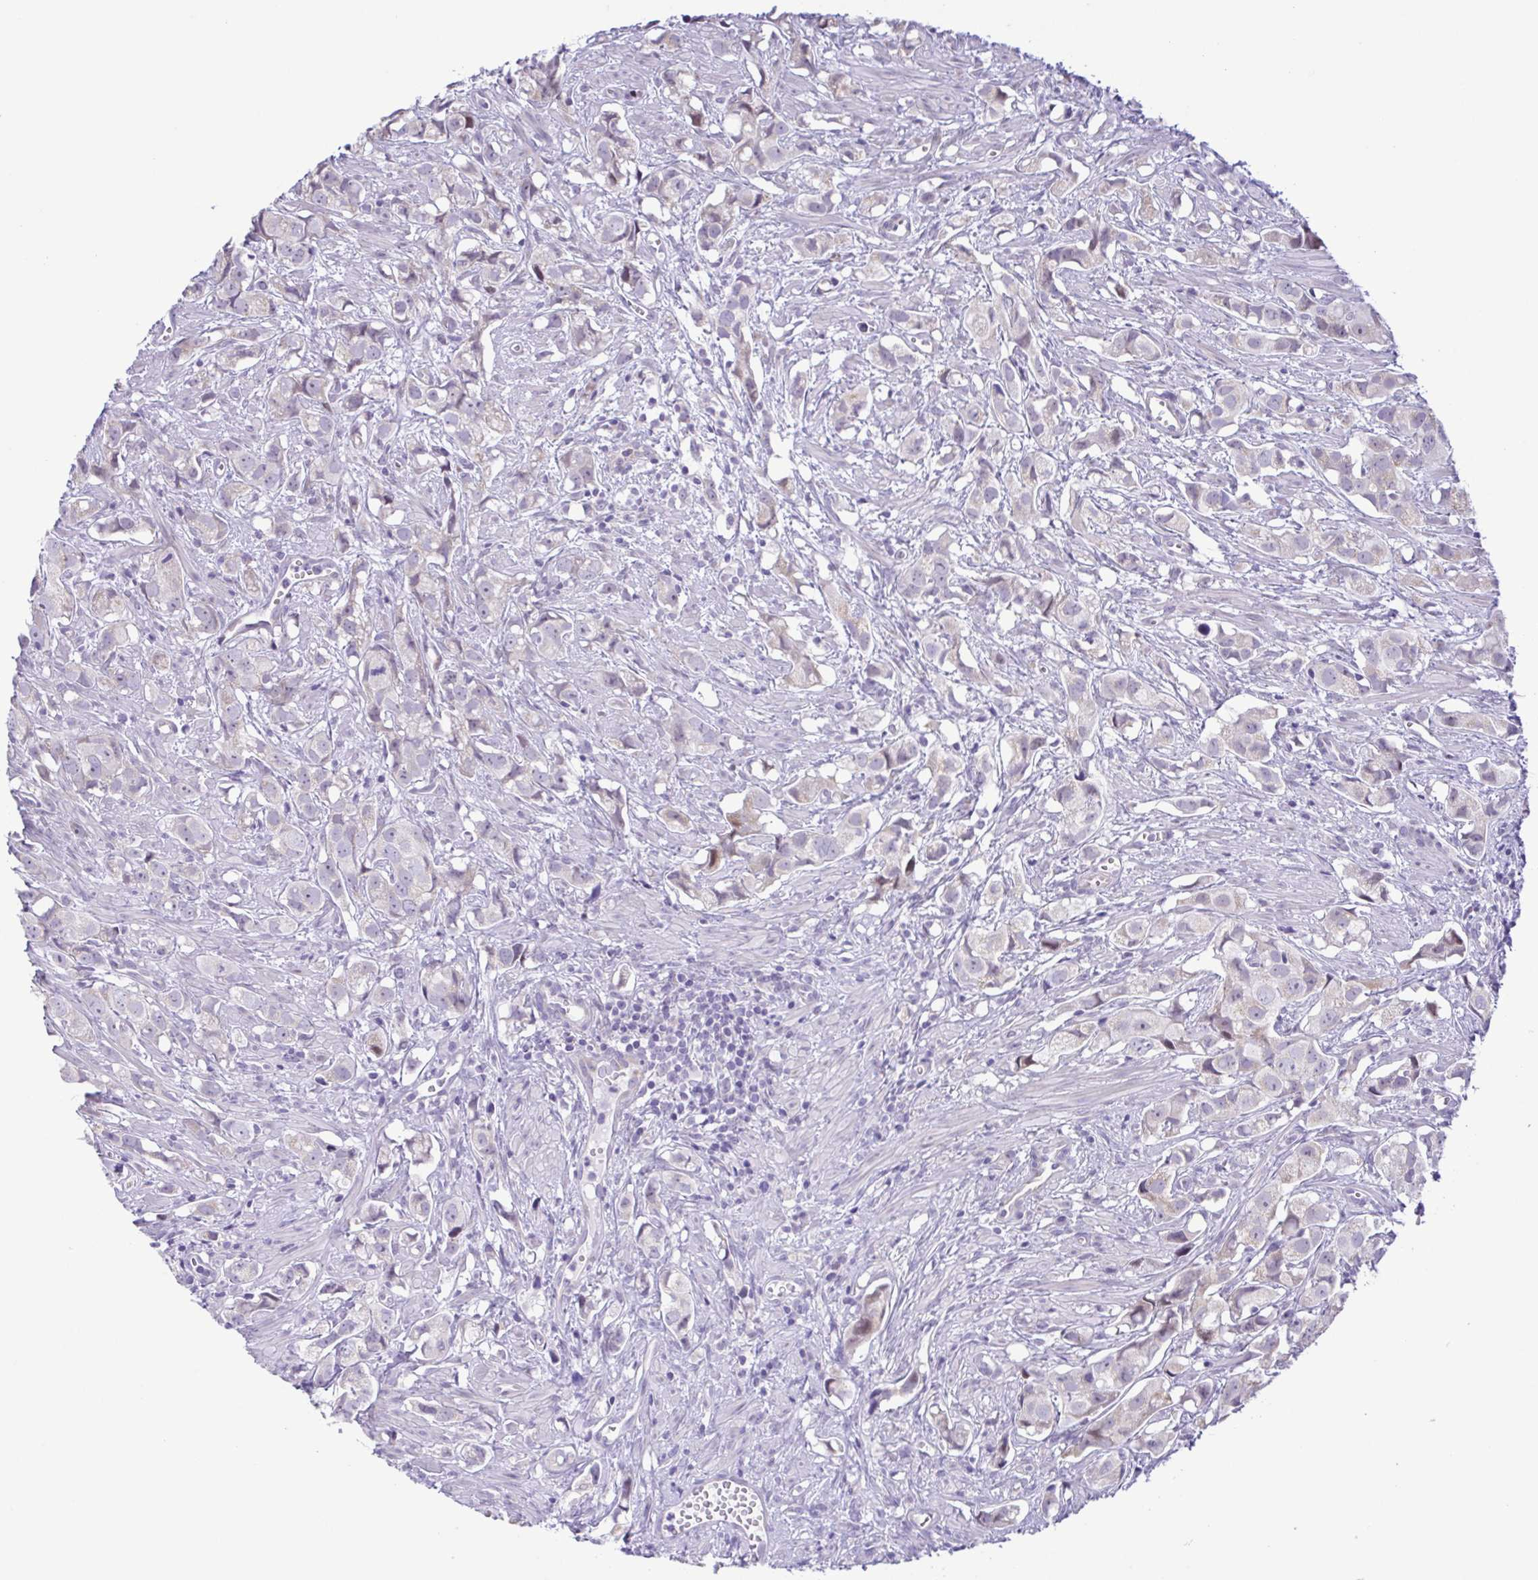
{"staining": {"intensity": "negative", "quantity": "none", "location": "none"}, "tissue": "prostate cancer", "cell_type": "Tumor cells", "image_type": "cancer", "snomed": [{"axis": "morphology", "description": "Adenocarcinoma, High grade"}, {"axis": "topography", "description": "Prostate"}], "caption": "High magnification brightfield microscopy of prostate cancer stained with DAB (brown) and counterstained with hematoxylin (blue): tumor cells show no significant expression. Nuclei are stained in blue.", "gene": "TGM3", "patient": {"sex": "male", "age": 58}}